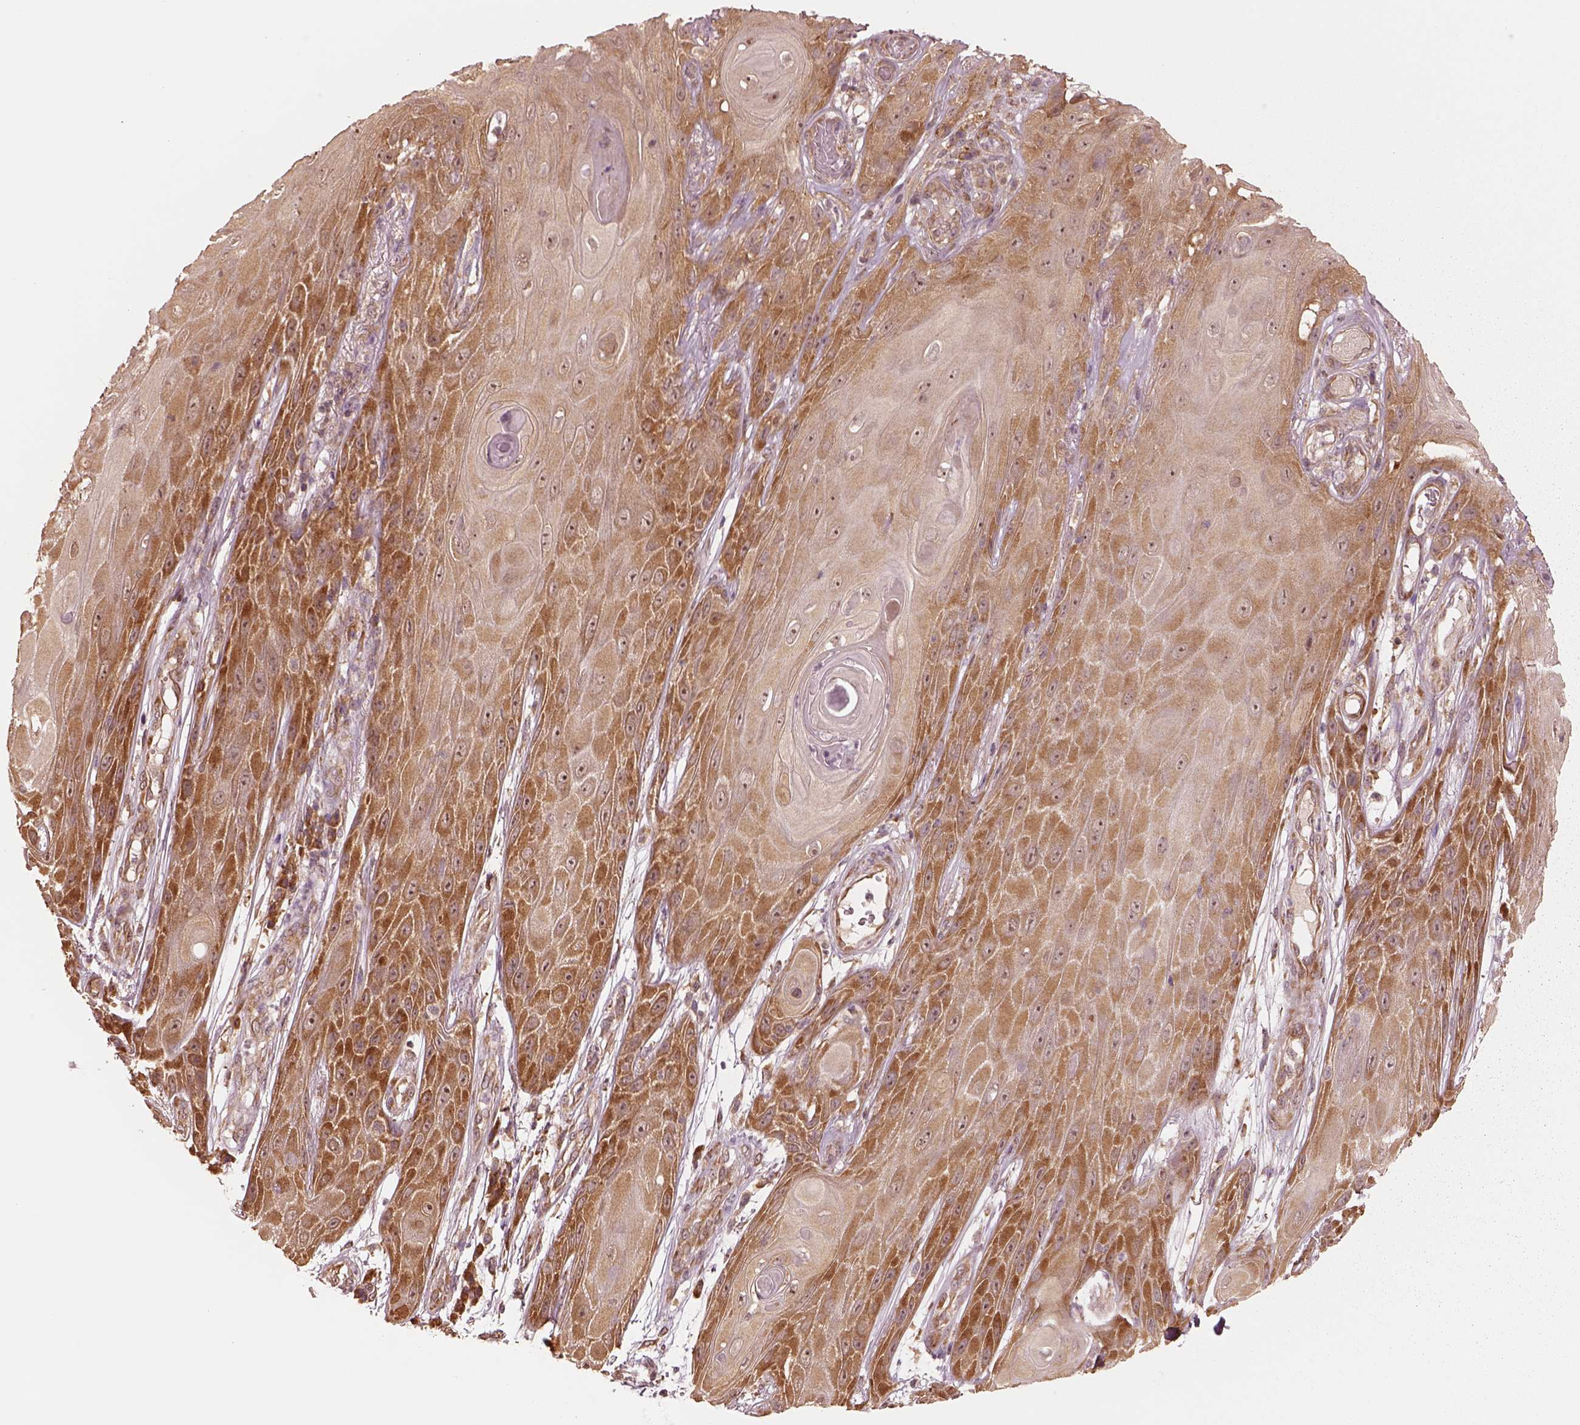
{"staining": {"intensity": "moderate", "quantity": ">75%", "location": "cytoplasmic/membranous"}, "tissue": "skin cancer", "cell_type": "Tumor cells", "image_type": "cancer", "snomed": [{"axis": "morphology", "description": "Squamous cell carcinoma, NOS"}, {"axis": "topography", "description": "Skin"}], "caption": "IHC of human skin cancer (squamous cell carcinoma) demonstrates medium levels of moderate cytoplasmic/membranous staining in approximately >75% of tumor cells. Nuclei are stained in blue.", "gene": "RPS5", "patient": {"sex": "male", "age": 62}}